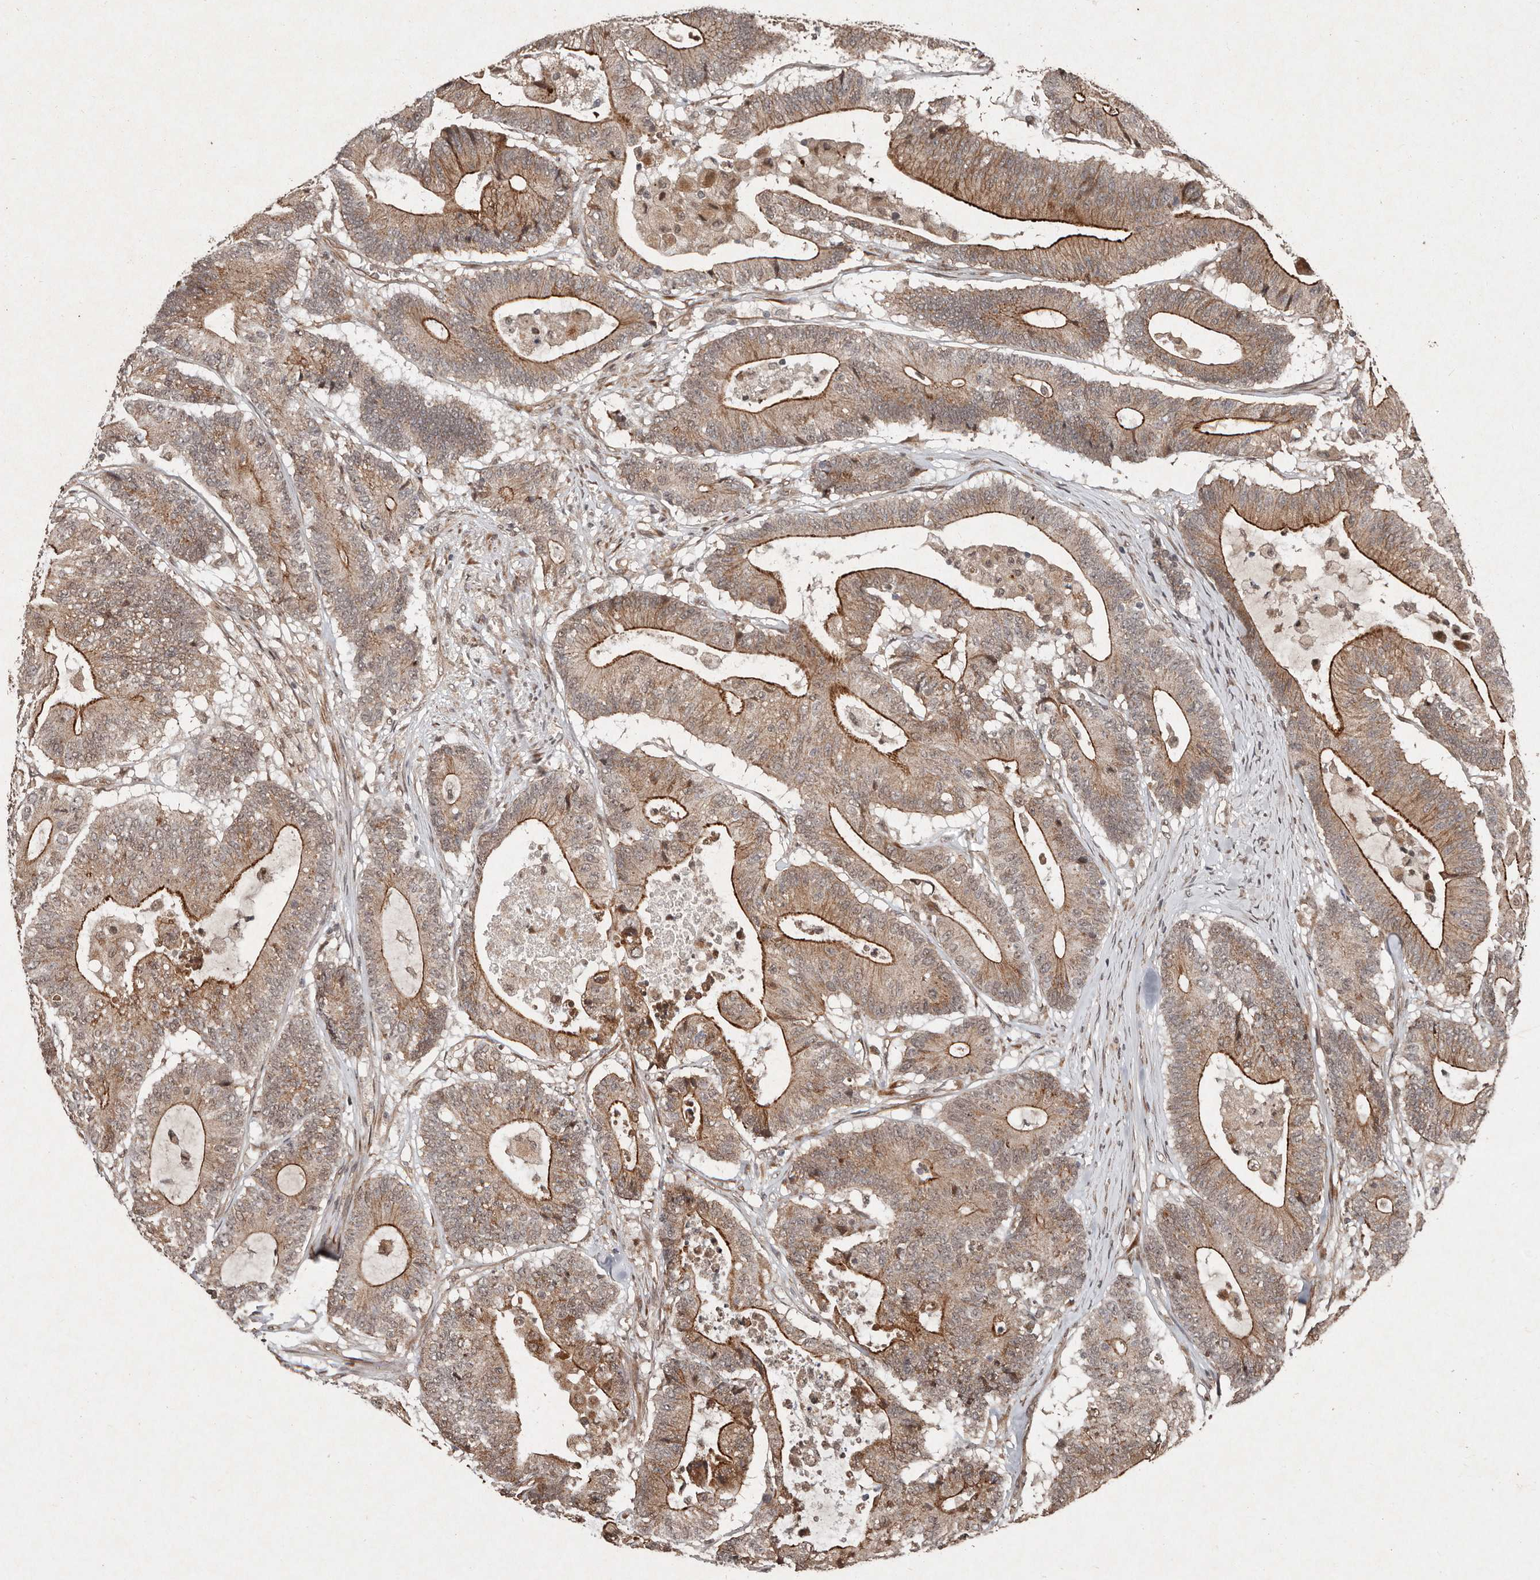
{"staining": {"intensity": "strong", "quantity": "25%-75%", "location": "cytoplasmic/membranous"}, "tissue": "colorectal cancer", "cell_type": "Tumor cells", "image_type": "cancer", "snomed": [{"axis": "morphology", "description": "Adenocarcinoma, NOS"}, {"axis": "topography", "description": "Colon"}], "caption": "A photomicrograph showing strong cytoplasmic/membranous staining in approximately 25%-75% of tumor cells in colorectal adenocarcinoma, as visualized by brown immunohistochemical staining.", "gene": "DIP2C", "patient": {"sex": "female", "age": 84}}